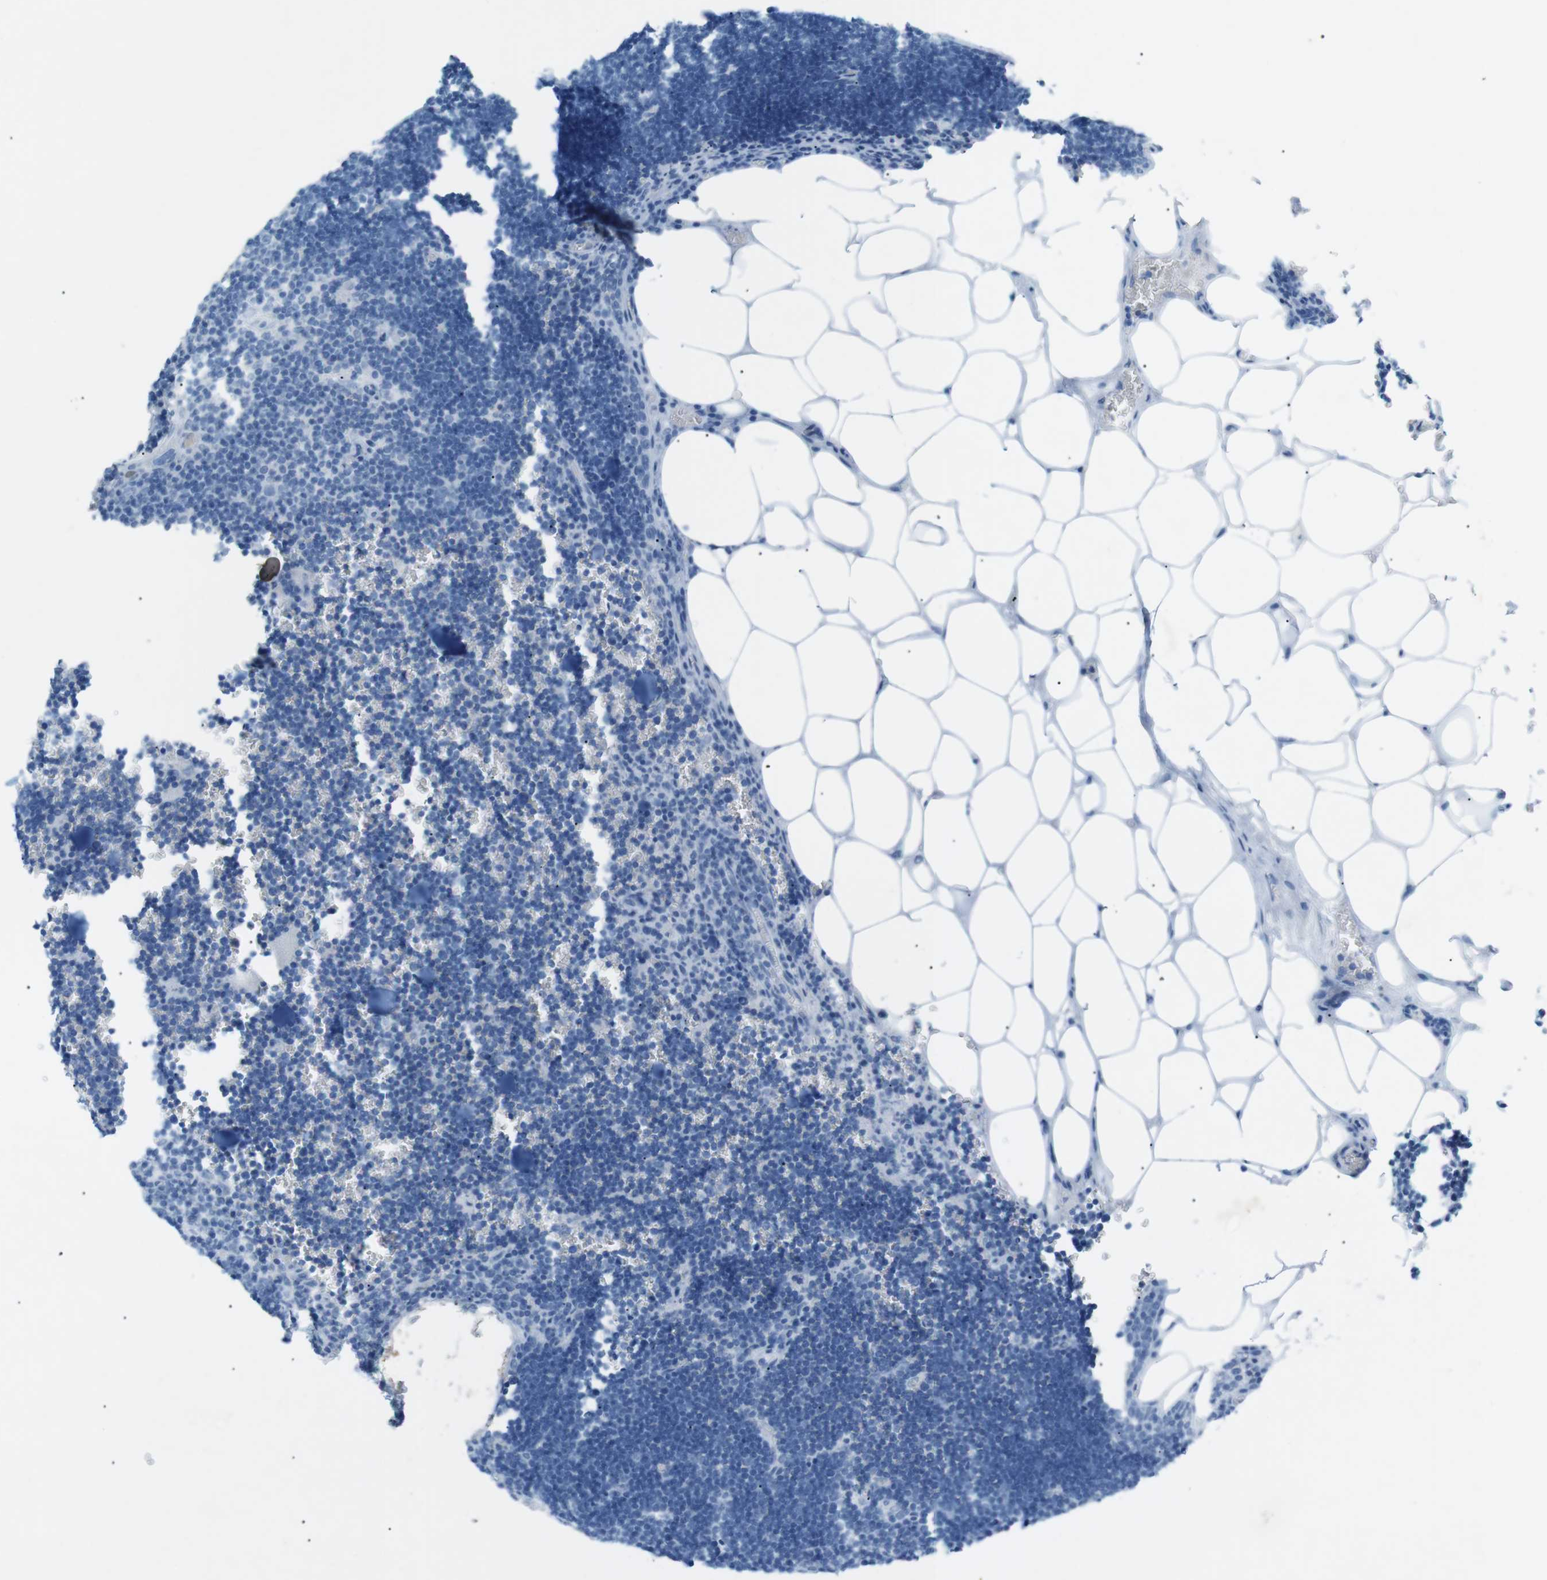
{"staining": {"intensity": "negative", "quantity": "none", "location": "none"}, "tissue": "lymph node", "cell_type": "Germinal center cells", "image_type": "normal", "snomed": [{"axis": "morphology", "description": "Normal tissue, NOS"}, {"axis": "topography", "description": "Lymph node"}], "caption": "This image is of unremarkable lymph node stained with IHC to label a protein in brown with the nuclei are counter-stained blue. There is no expression in germinal center cells. (DAB (3,3'-diaminobenzidine) immunohistochemistry (IHC) with hematoxylin counter stain).", "gene": "SALL4", "patient": {"sex": "male", "age": 33}}